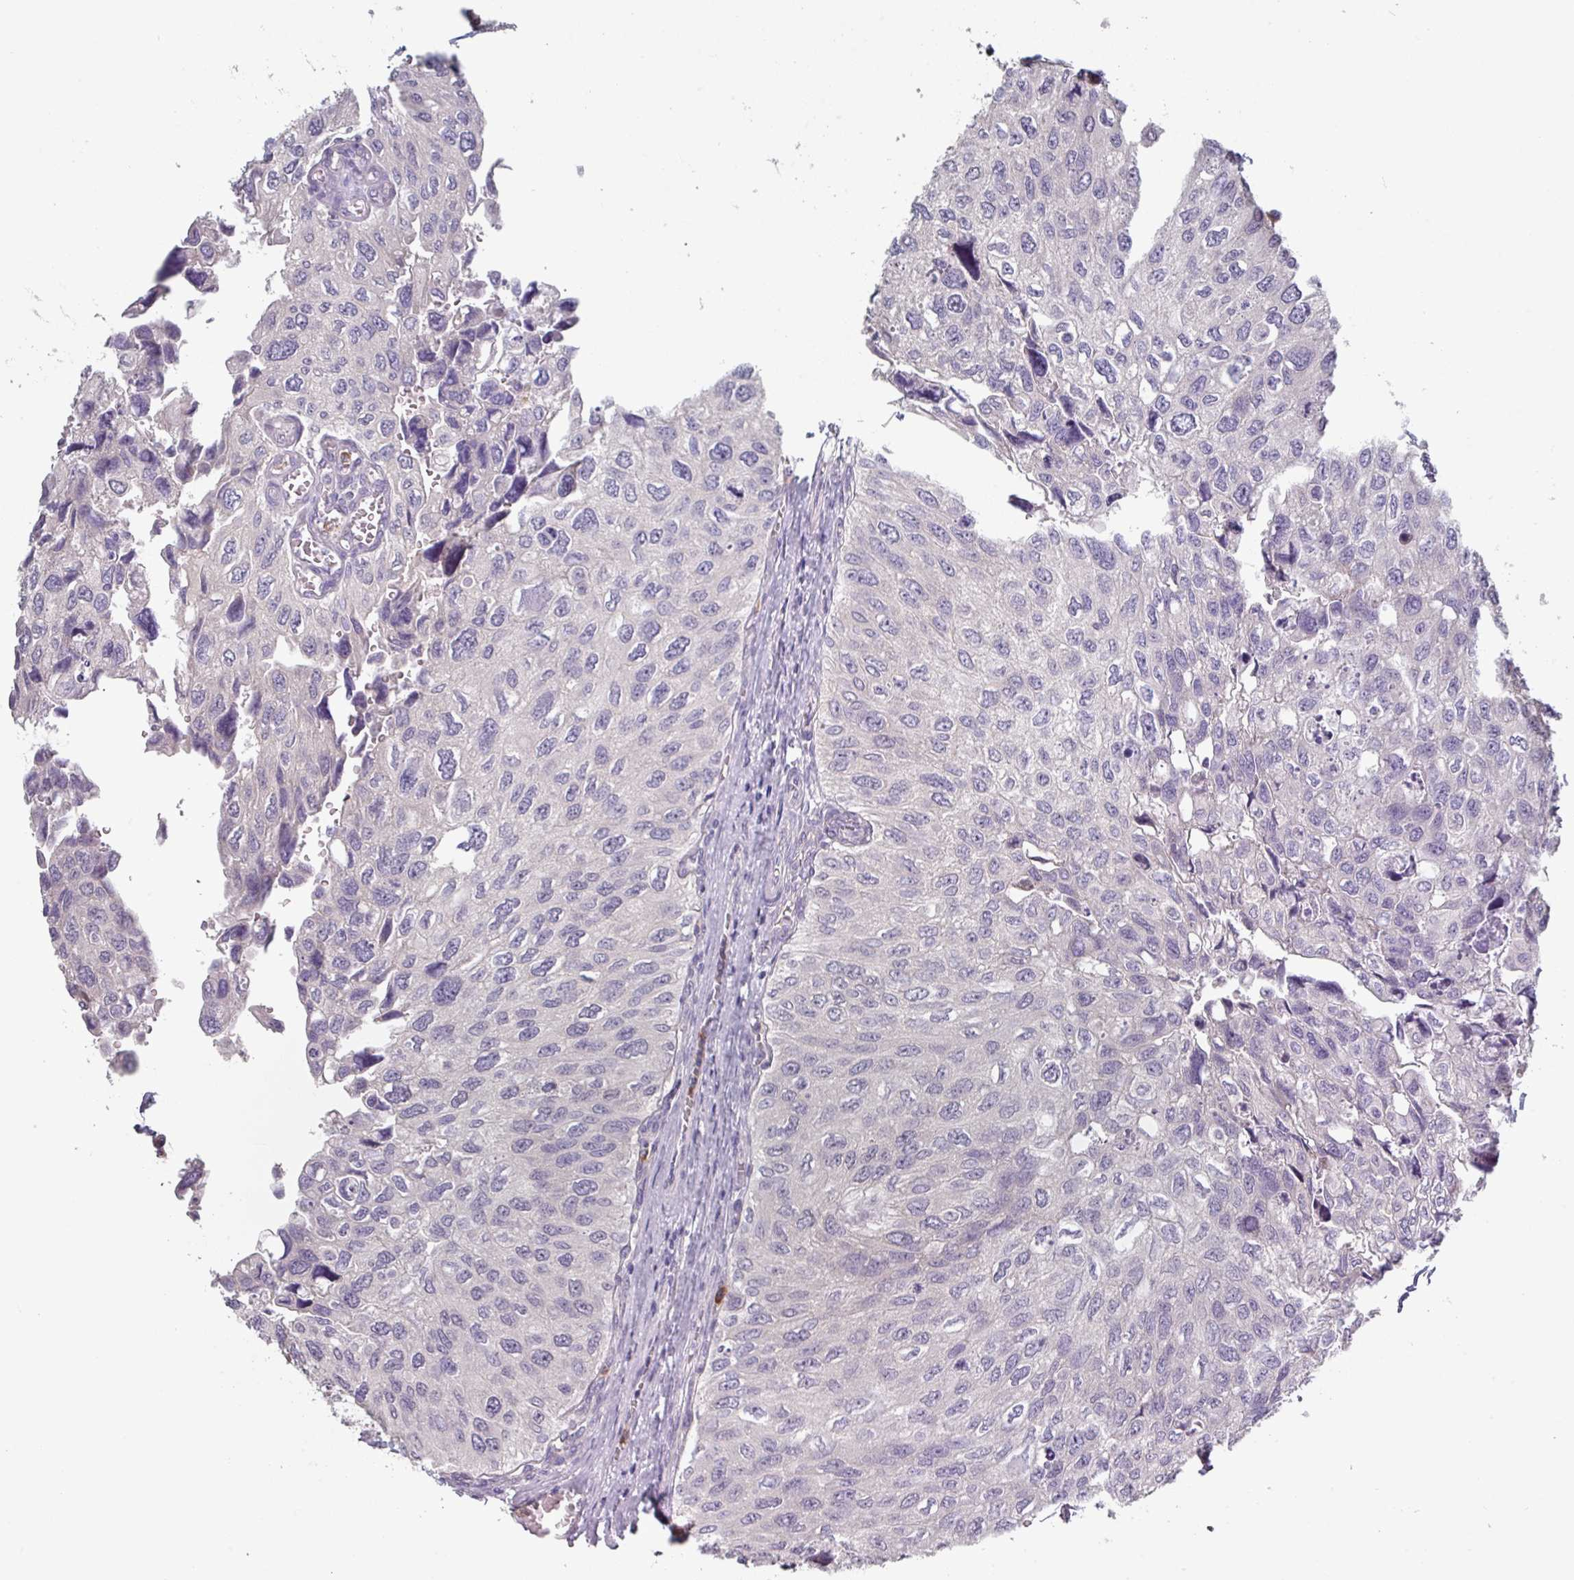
{"staining": {"intensity": "negative", "quantity": "none", "location": "none"}, "tissue": "urothelial cancer", "cell_type": "Tumor cells", "image_type": "cancer", "snomed": [{"axis": "morphology", "description": "Urothelial carcinoma, NOS"}, {"axis": "topography", "description": "Urinary bladder"}], "caption": "Immunohistochemical staining of human transitional cell carcinoma displays no significant staining in tumor cells.", "gene": "PRAMEF8", "patient": {"sex": "male", "age": 80}}